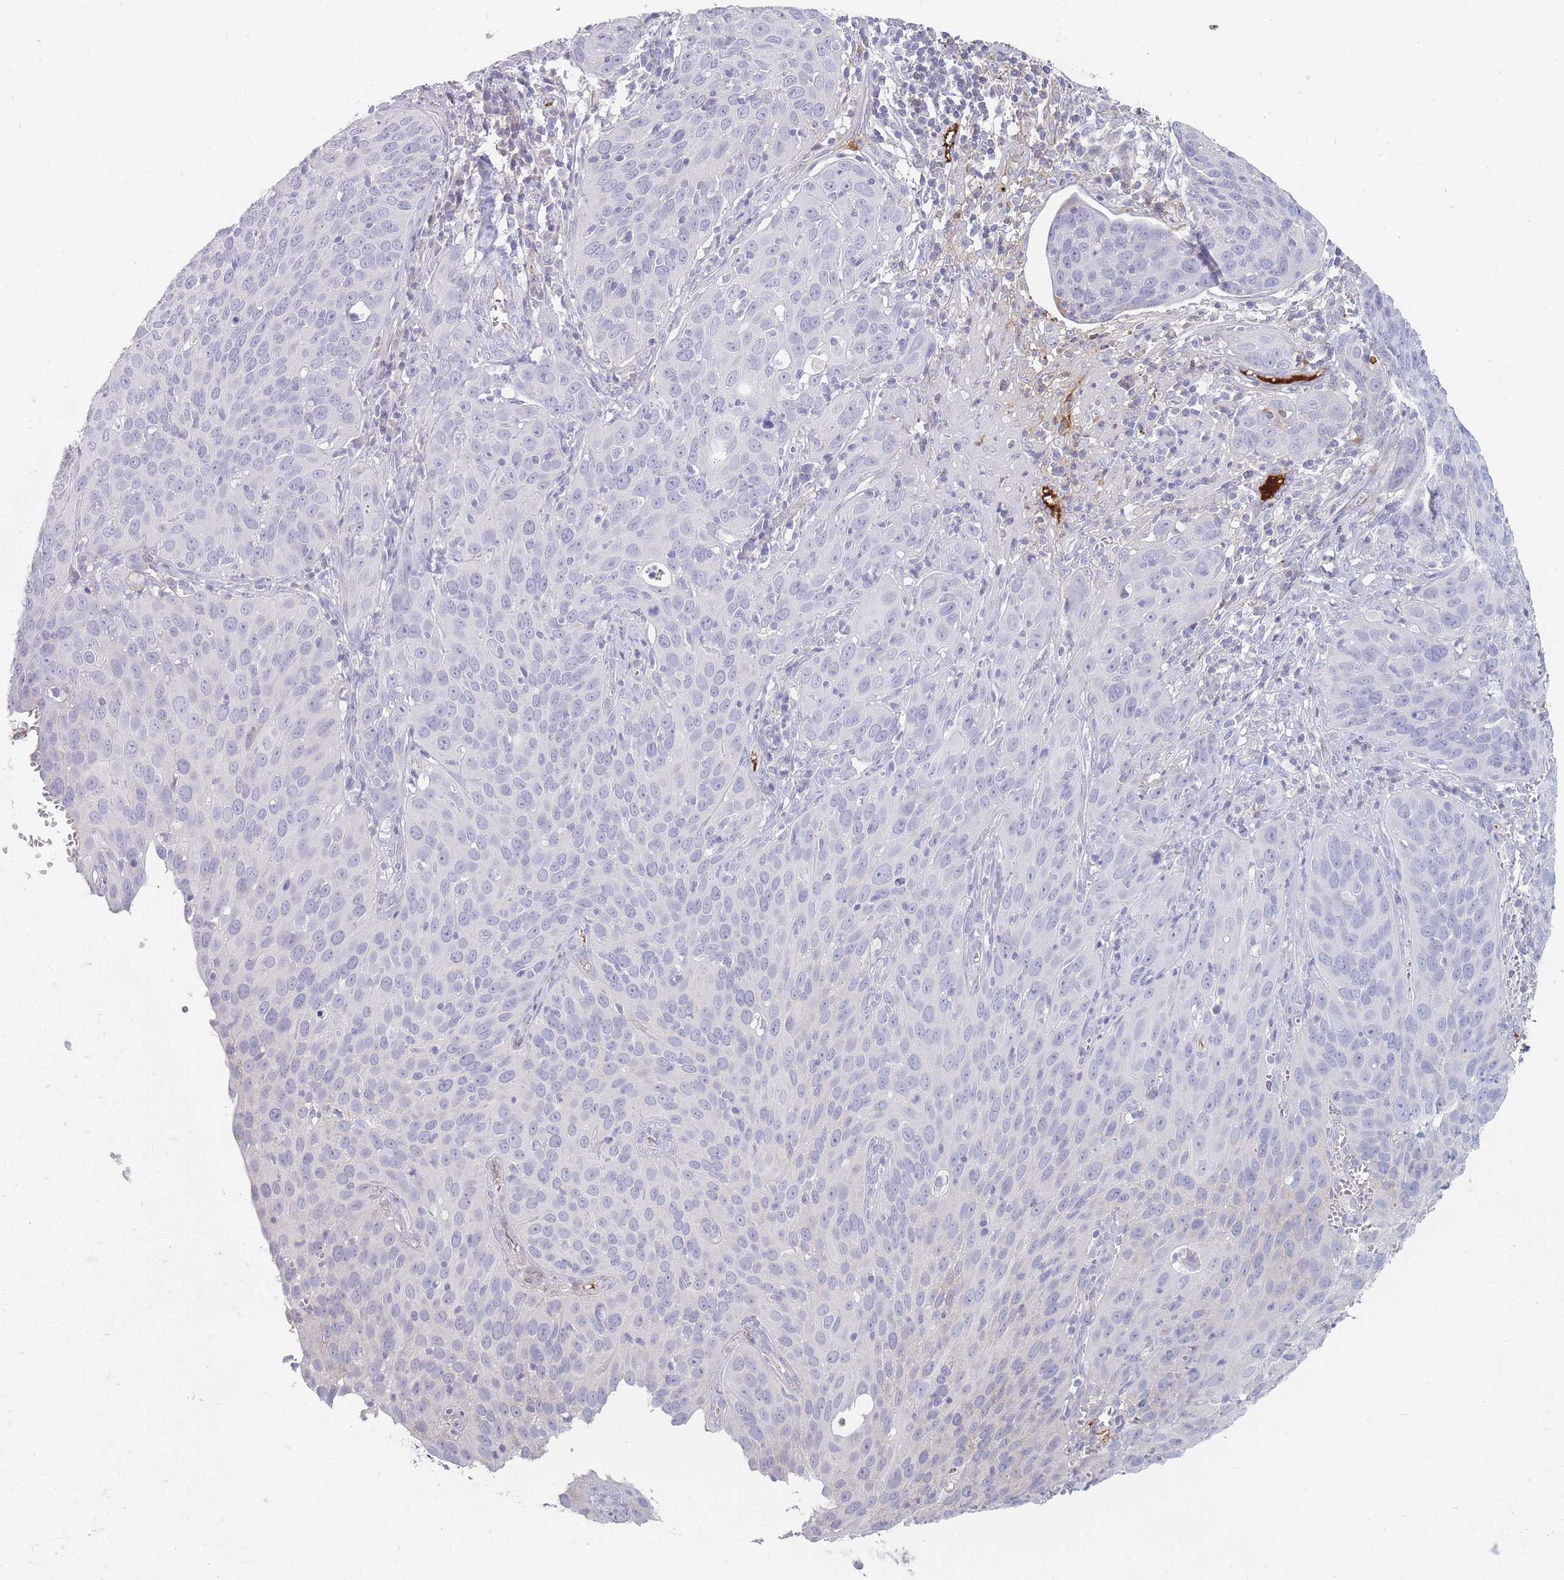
{"staining": {"intensity": "negative", "quantity": "none", "location": "none"}, "tissue": "cervical cancer", "cell_type": "Tumor cells", "image_type": "cancer", "snomed": [{"axis": "morphology", "description": "Squamous cell carcinoma, NOS"}, {"axis": "topography", "description": "Cervix"}], "caption": "A high-resolution micrograph shows IHC staining of cervical cancer, which shows no significant staining in tumor cells.", "gene": "PRG4", "patient": {"sex": "female", "age": 36}}